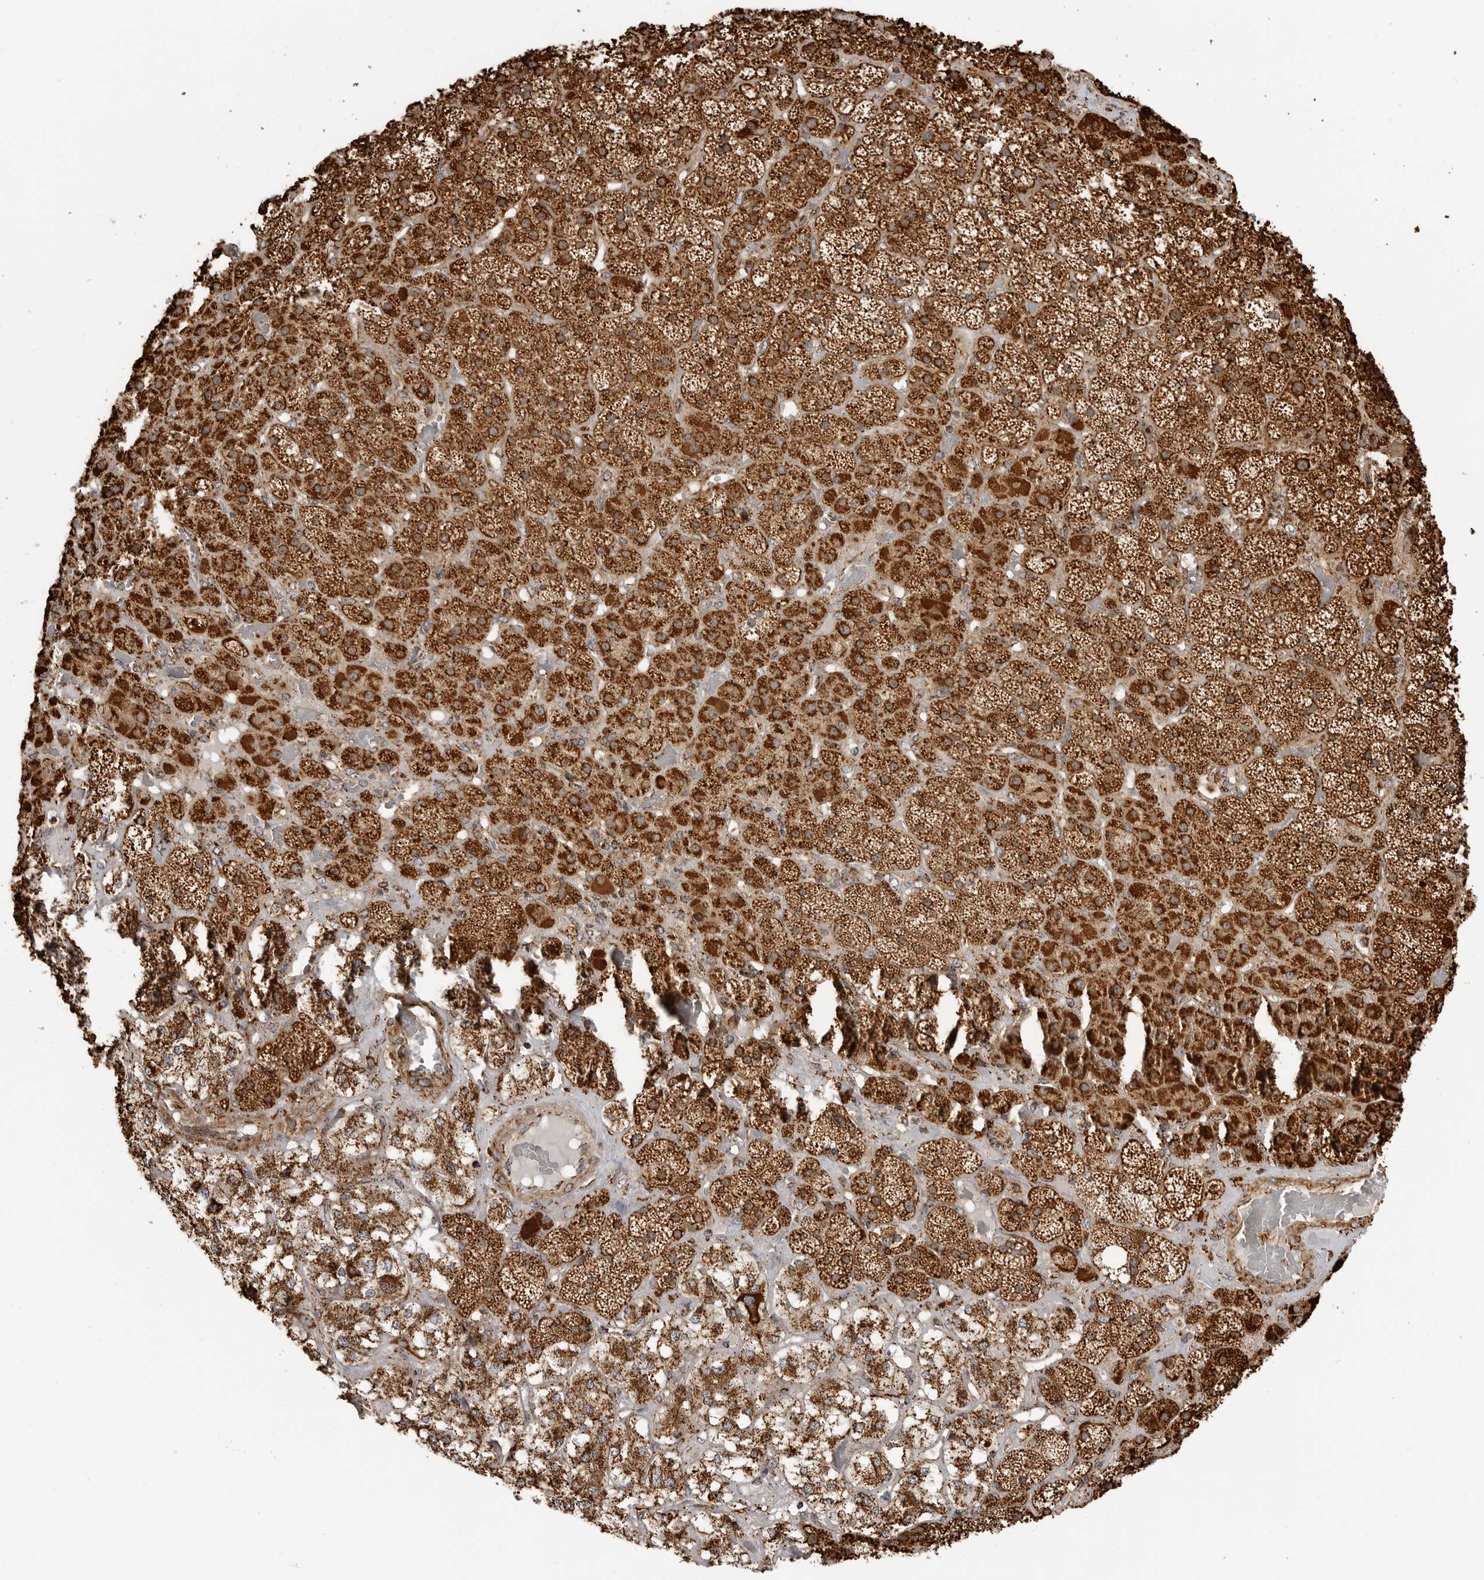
{"staining": {"intensity": "strong", "quantity": ">75%", "location": "cytoplasmic/membranous"}, "tissue": "adrenal gland", "cell_type": "Glandular cells", "image_type": "normal", "snomed": [{"axis": "morphology", "description": "Normal tissue, NOS"}, {"axis": "topography", "description": "Adrenal gland"}], "caption": "Immunohistochemical staining of benign human adrenal gland reveals strong cytoplasmic/membranous protein staining in approximately >75% of glandular cells.", "gene": "BMP2K", "patient": {"sex": "male", "age": 57}}